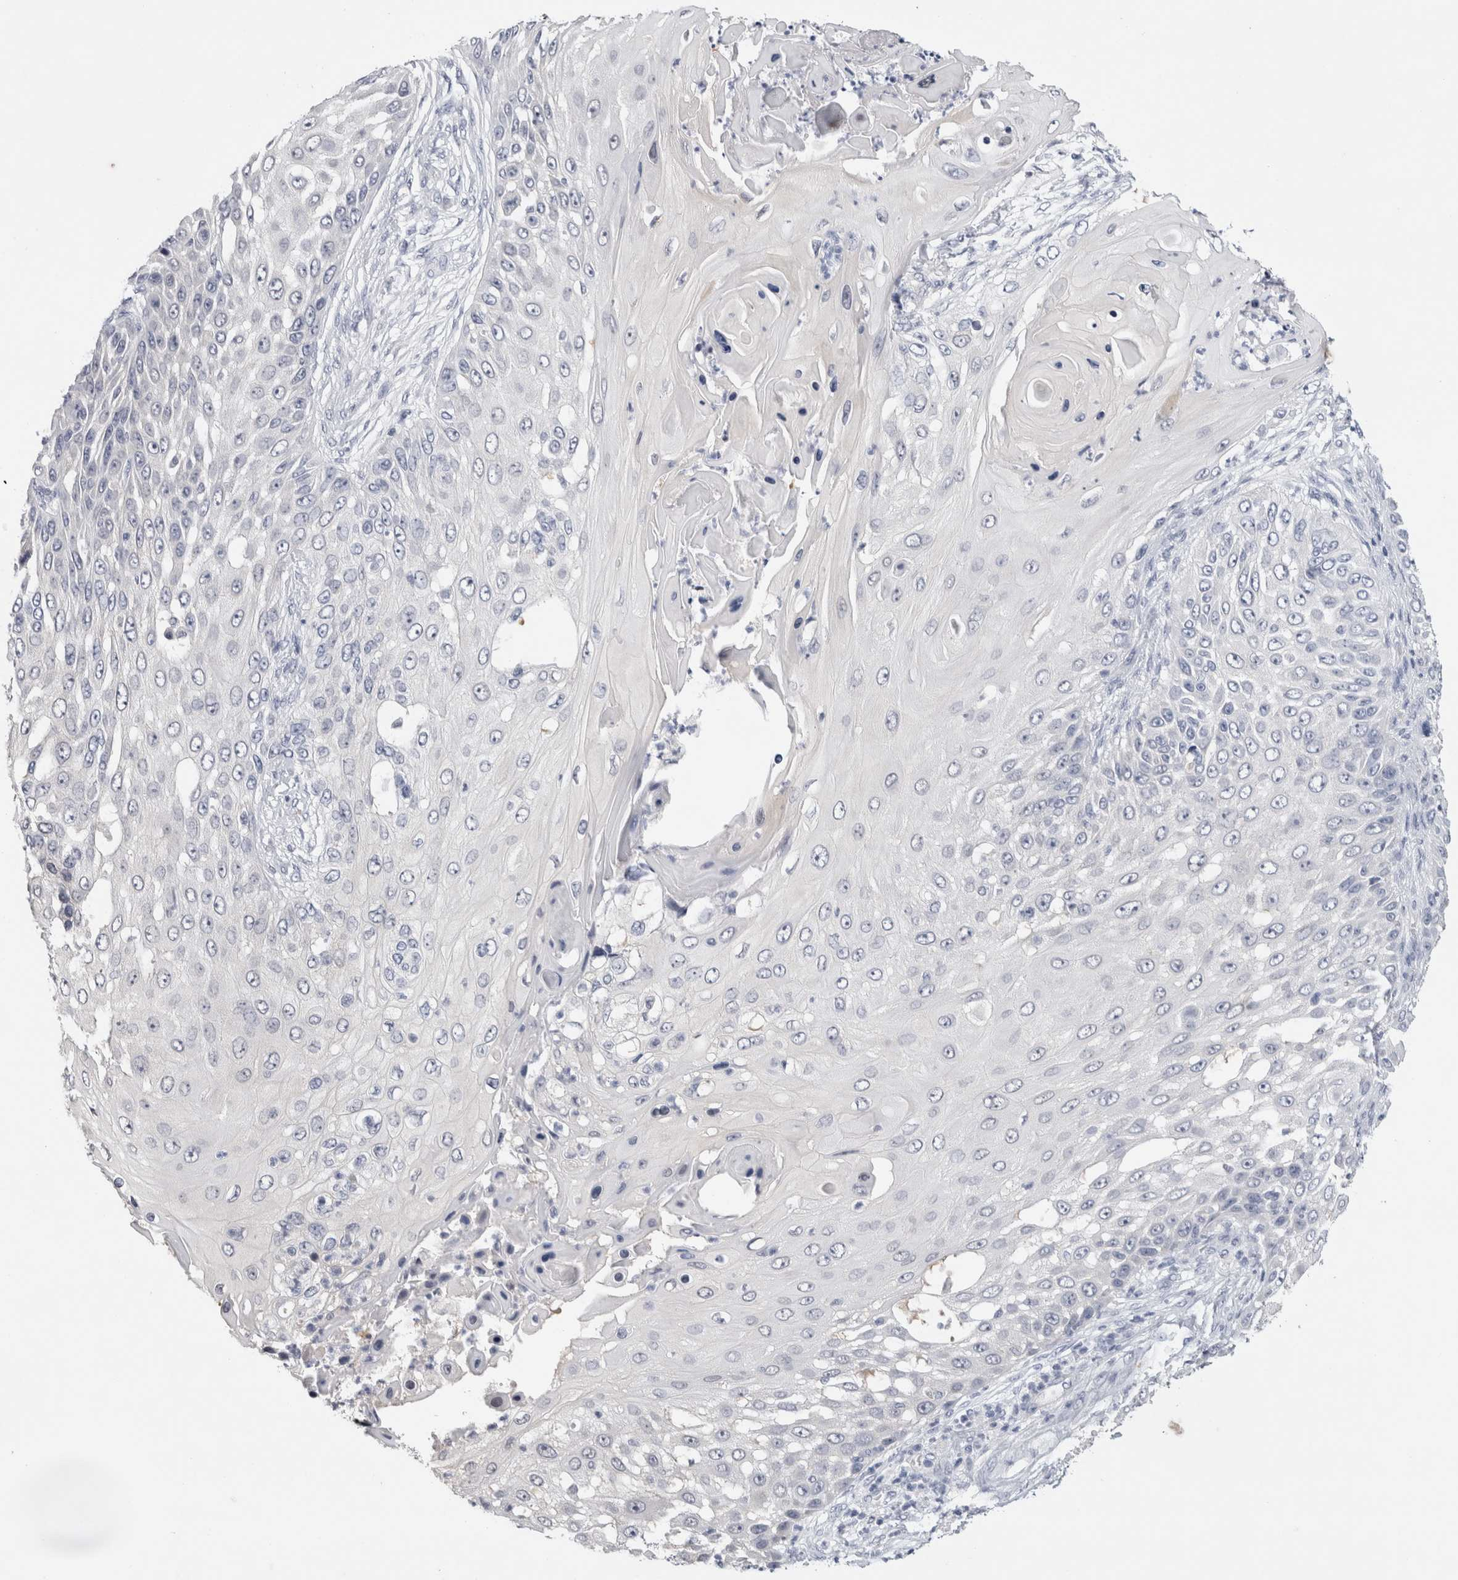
{"staining": {"intensity": "negative", "quantity": "none", "location": "none"}, "tissue": "skin cancer", "cell_type": "Tumor cells", "image_type": "cancer", "snomed": [{"axis": "morphology", "description": "Squamous cell carcinoma, NOS"}, {"axis": "topography", "description": "Skin"}], "caption": "Immunohistochemistry (IHC) photomicrograph of neoplastic tissue: skin cancer stained with DAB exhibits no significant protein expression in tumor cells.", "gene": "TONSL", "patient": {"sex": "female", "age": 44}}